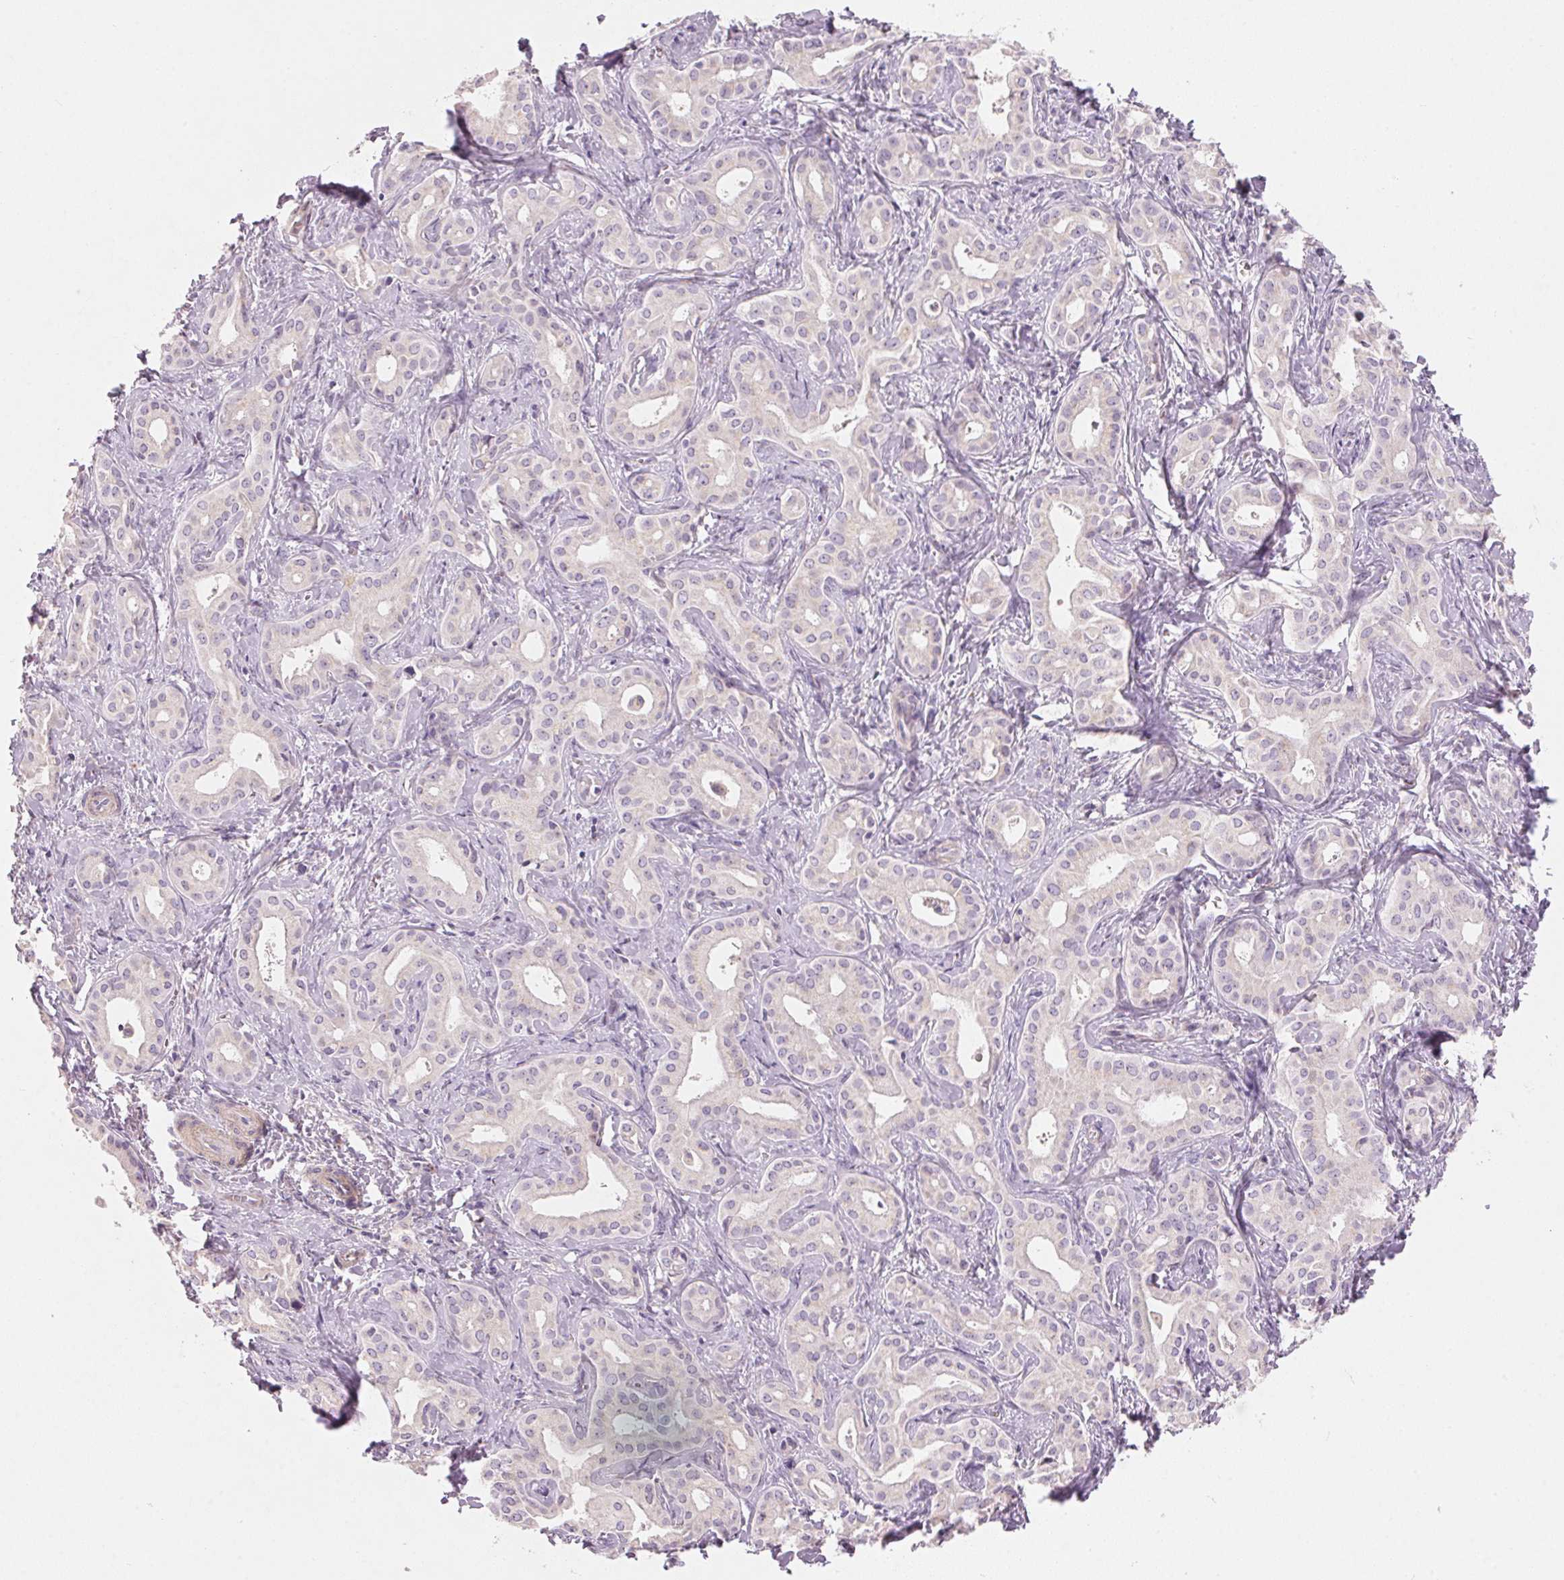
{"staining": {"intensity": "negative", "quantity": "none", "location": "none"}, "tissue": "liver cancer", "cell_type": "Tumor cells", "image_type": "cancer", "snomed": [{"axis": "morphology", "description": "Cholangiocarcinoma"}, {"axis": "topography", "description": "Liver"}], "caption": "Immunohistochemistry (IHC) of liver cancer (cholangiocarcinoma) exhibits no staining in tumor cells.", "gene": "DRAM2", "patient": {"sex": "female", "age": 65}}